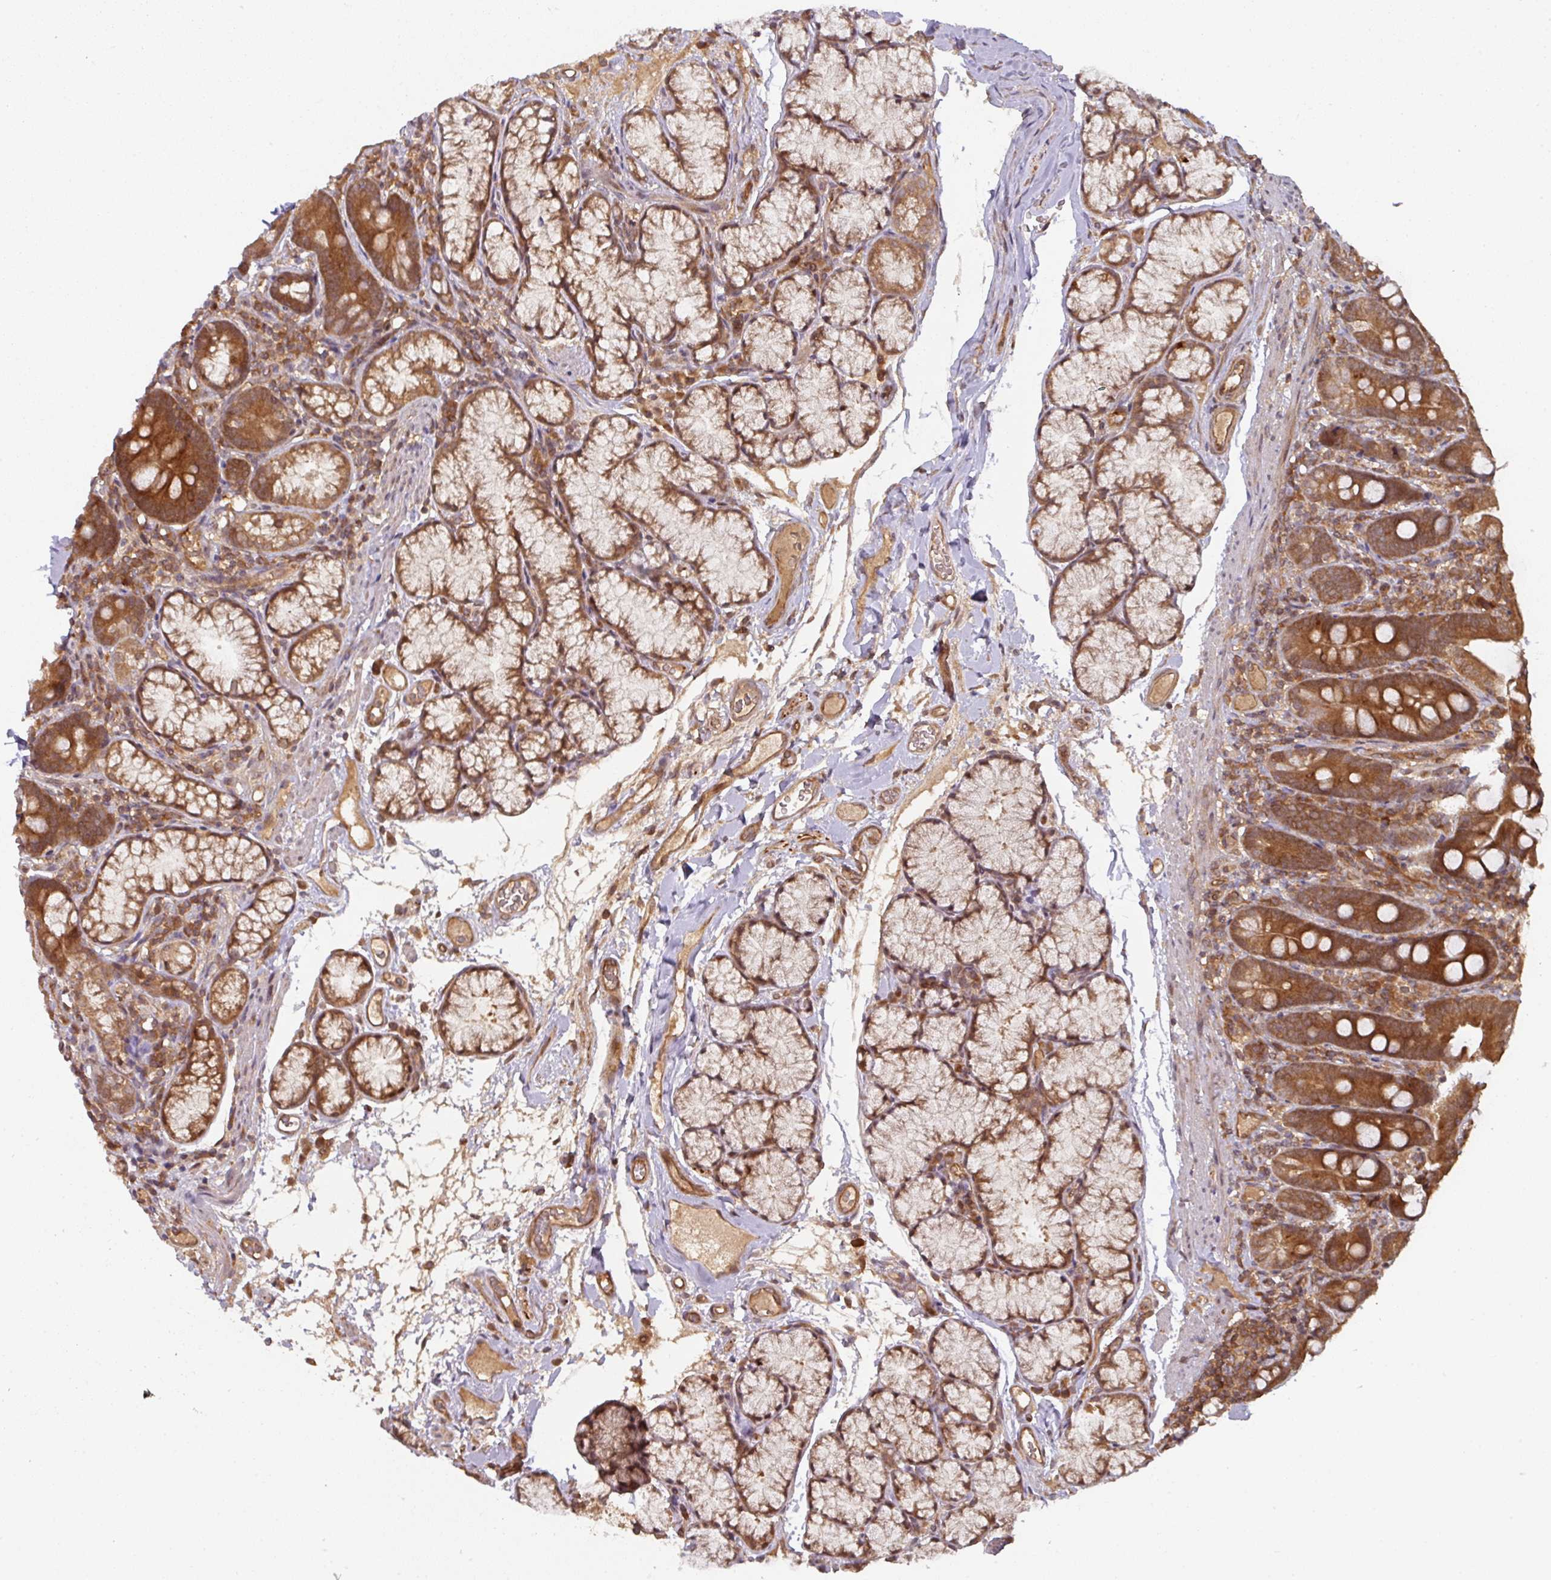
{"staining": {"intensity": "strong", "quantity": ">75%", "location": "cytoplasmic/membranous"}, "tissue": "duodenum", "cell_type": "Glandular cells", "image_type": "normal", "snomed": [{"axis": "morphology", "description": "Normal tissue, NOS"}, {"axis": "topography", "description": "Duodenum"}], "caption": "Glandular cells demonstrate high levels of strong cytoplasmic/membranous staining in about >75% of cells in benign human duodenum.", "gene": "EIF4EBP2", "patient": {"sex": "female", "age": 67}}